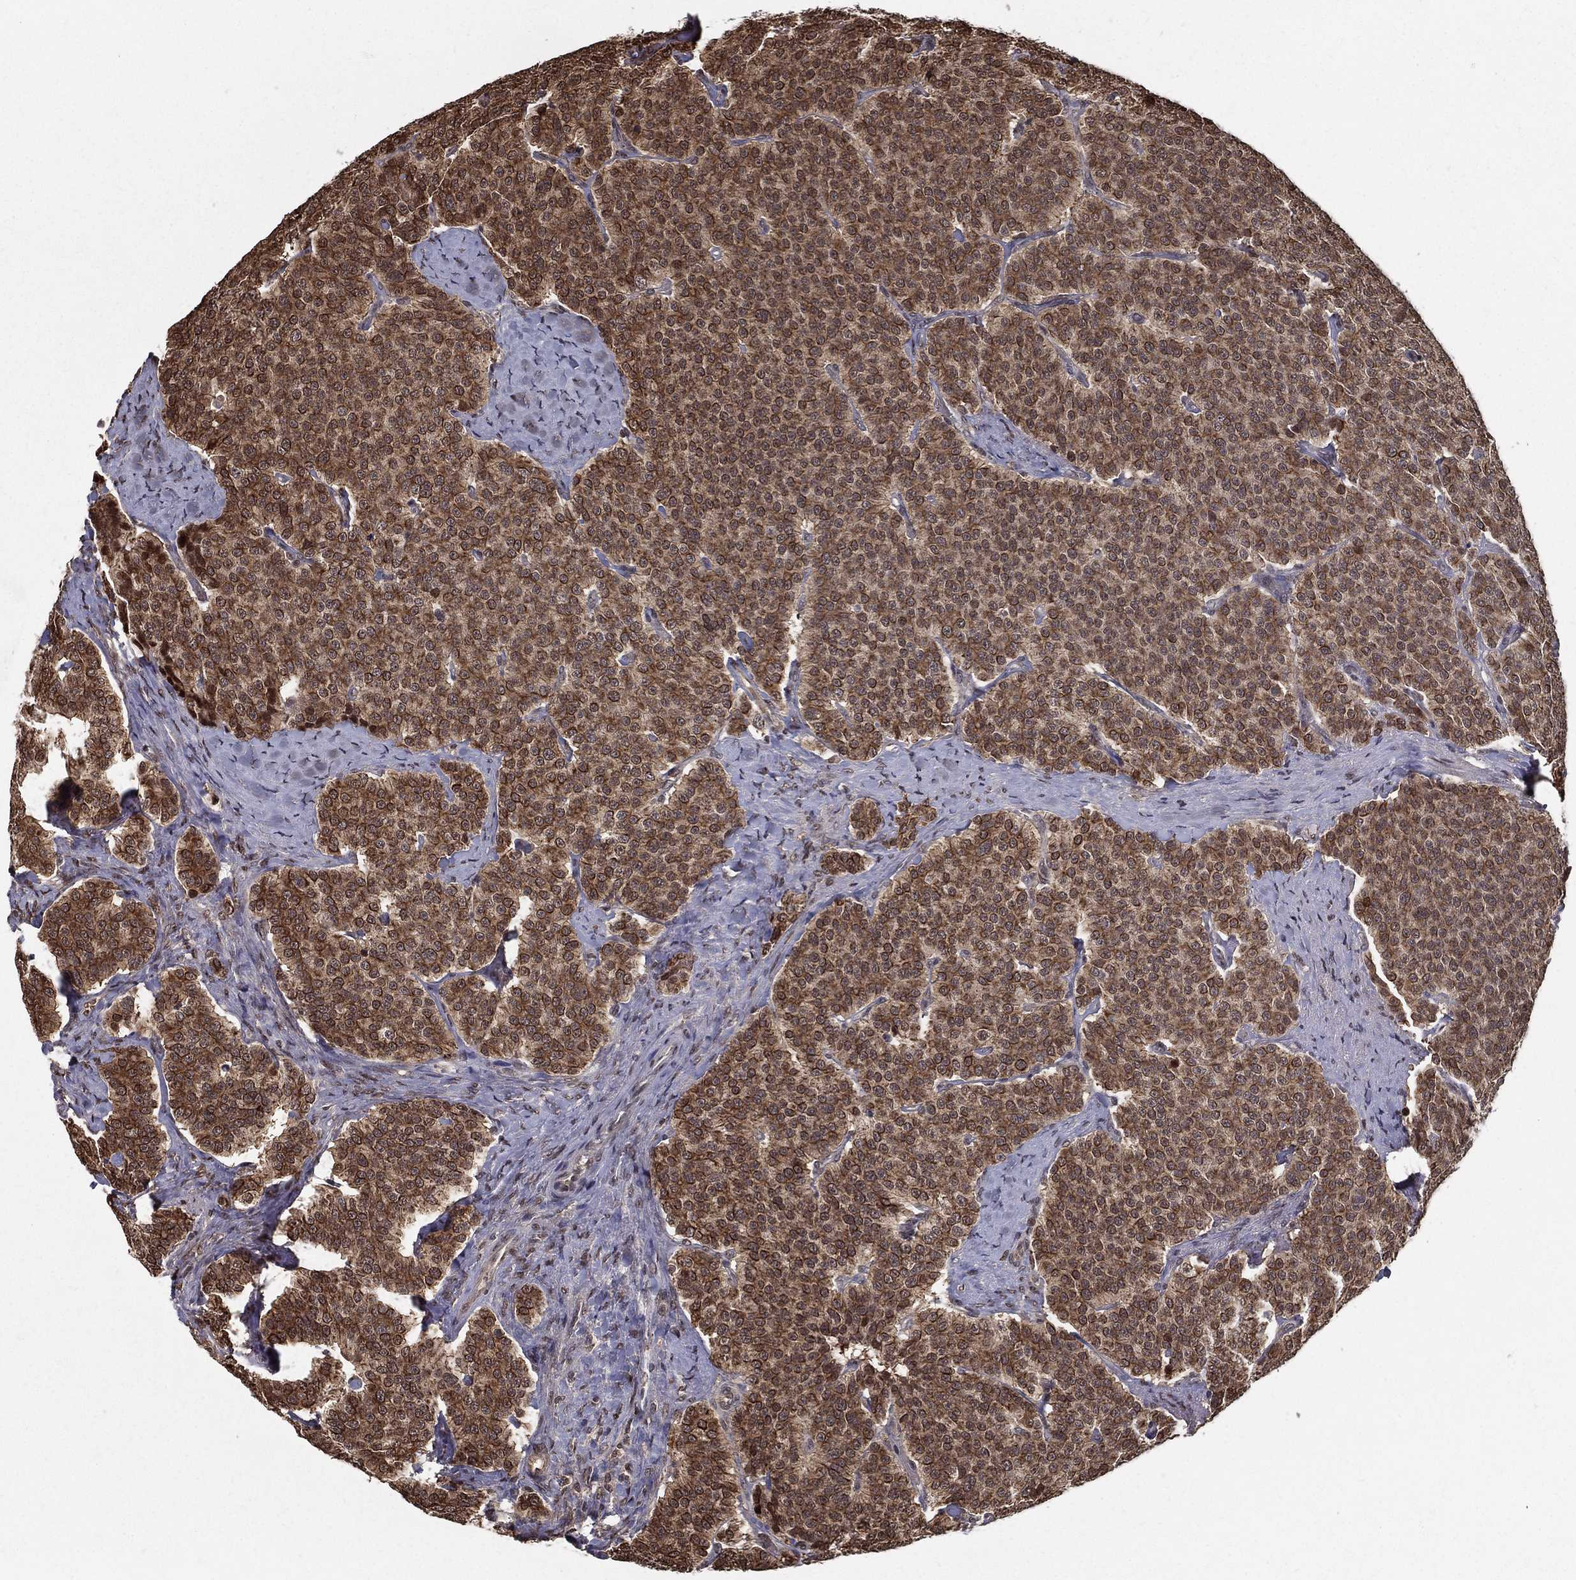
{"staining": {"intensity": "strong", "quantity": ">75%", "location": "cytoplasmic/membranous"}, "tissue": "carcinoid", "cell_type": "Tumor cells", "image_type": "cancer", "snomed": [{"axis": "morphology", "description": "Carcinoid, malignant, NOS"}, {"axis": "topography", "description": "Small intestine"}], "caption": "The immunohistochemical stain shows strong cytoplasmic/membranous positivity in tumor cells of carcinoid (malignant) tissue.", "gene": "SLC6A6", "patient": {"sex": "female", "age": 58}}